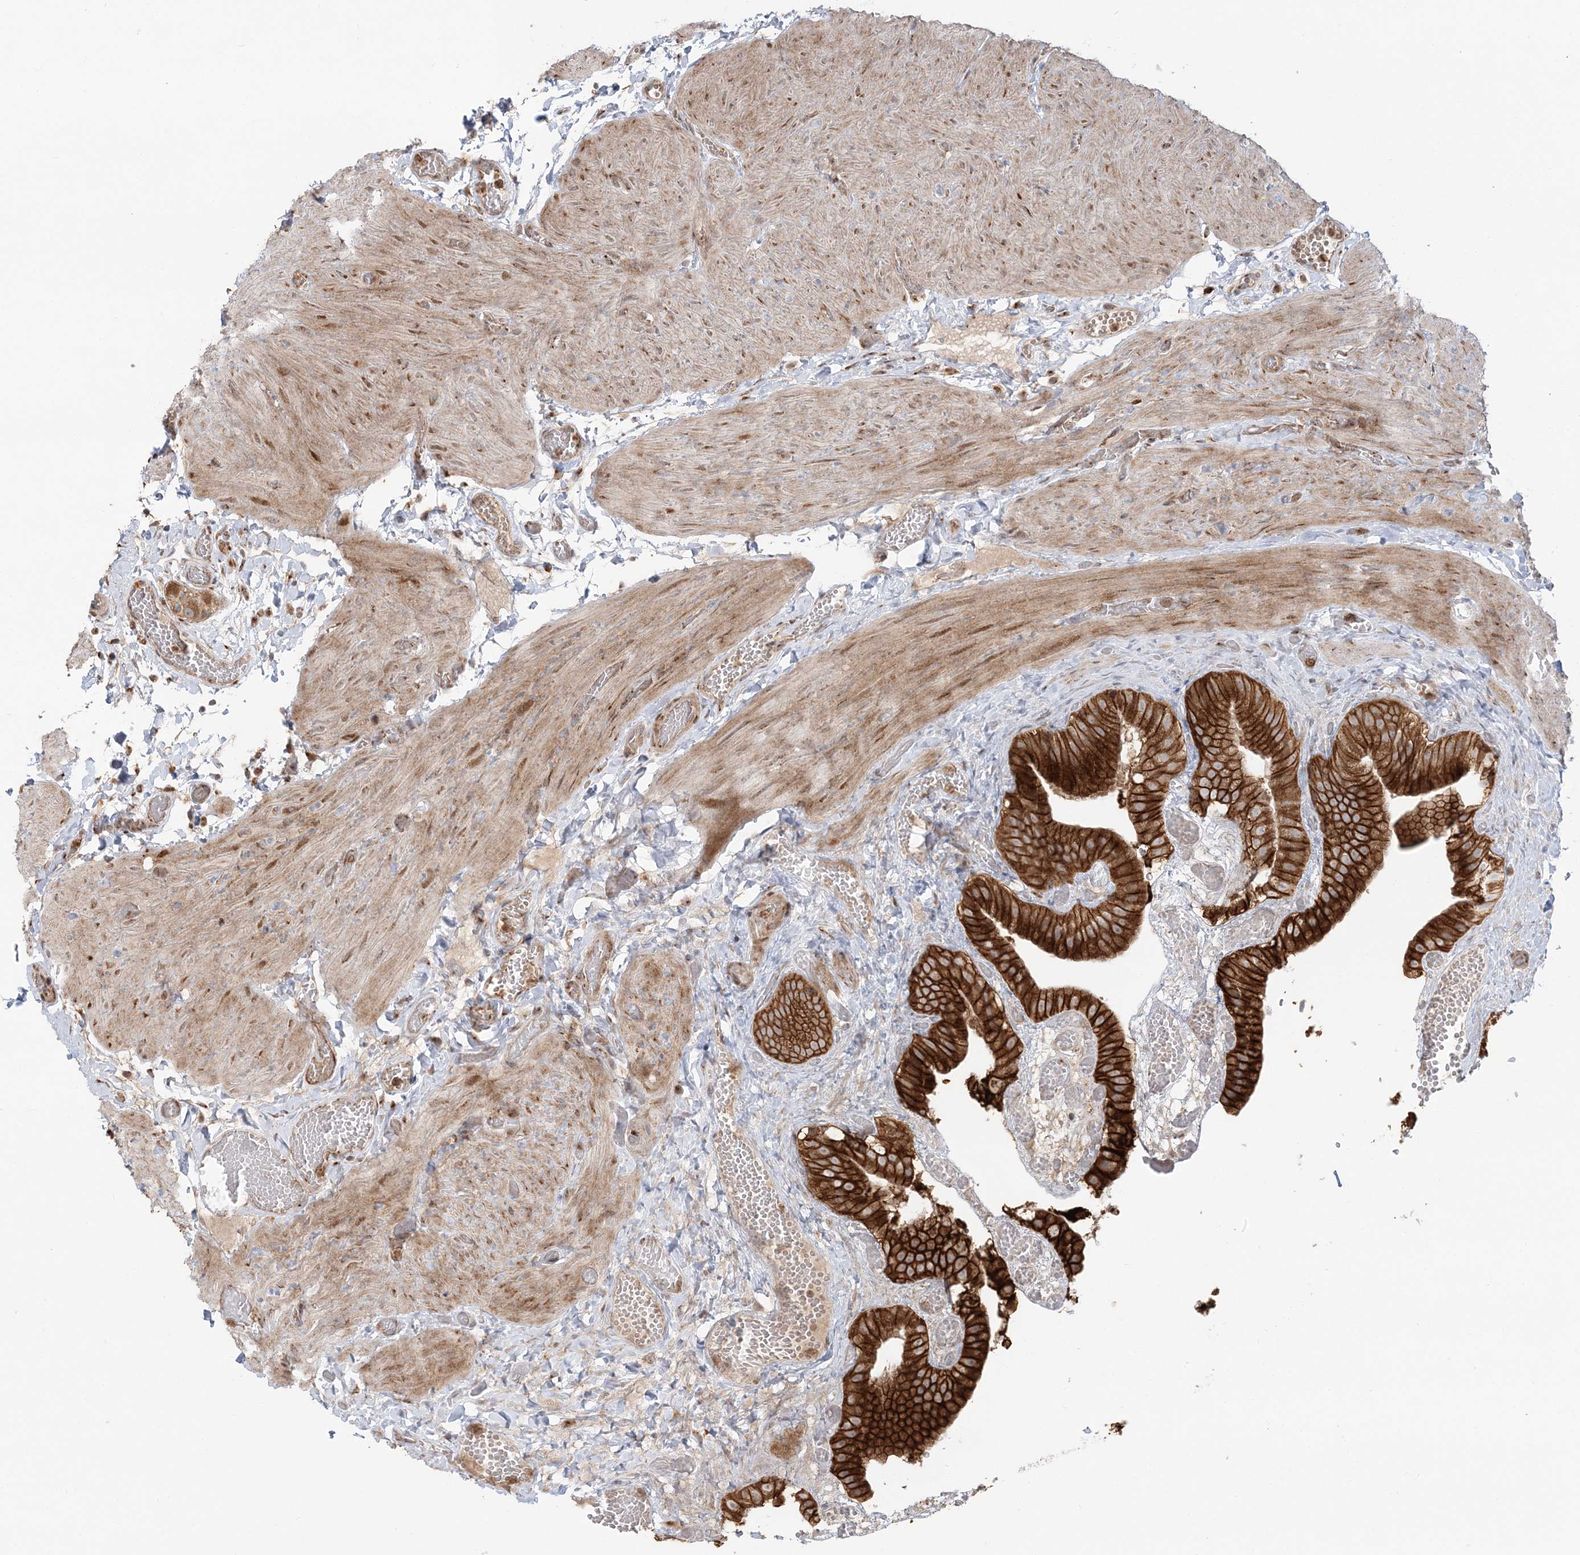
{"staining": {"intensity": "strong", "quantity": ">75%", "location": "cytoplasmic/membranous"}, "tissue": "gallbladder", "cell_type": "Glandular cells", "image_type": "normal", "snomed": [{"axis": "morphology", "description": "Normal tissue, NOS"}, {"axis": "topography", "description": "Gallbladder"}], "caption": "Protein expression analysis of benign gallbladder displays strong cytoplasmic/membranous positivity in about >75% of glandular cells.", "gene": "ABCC3", "patient": {"sex": "female", "age": 64}}